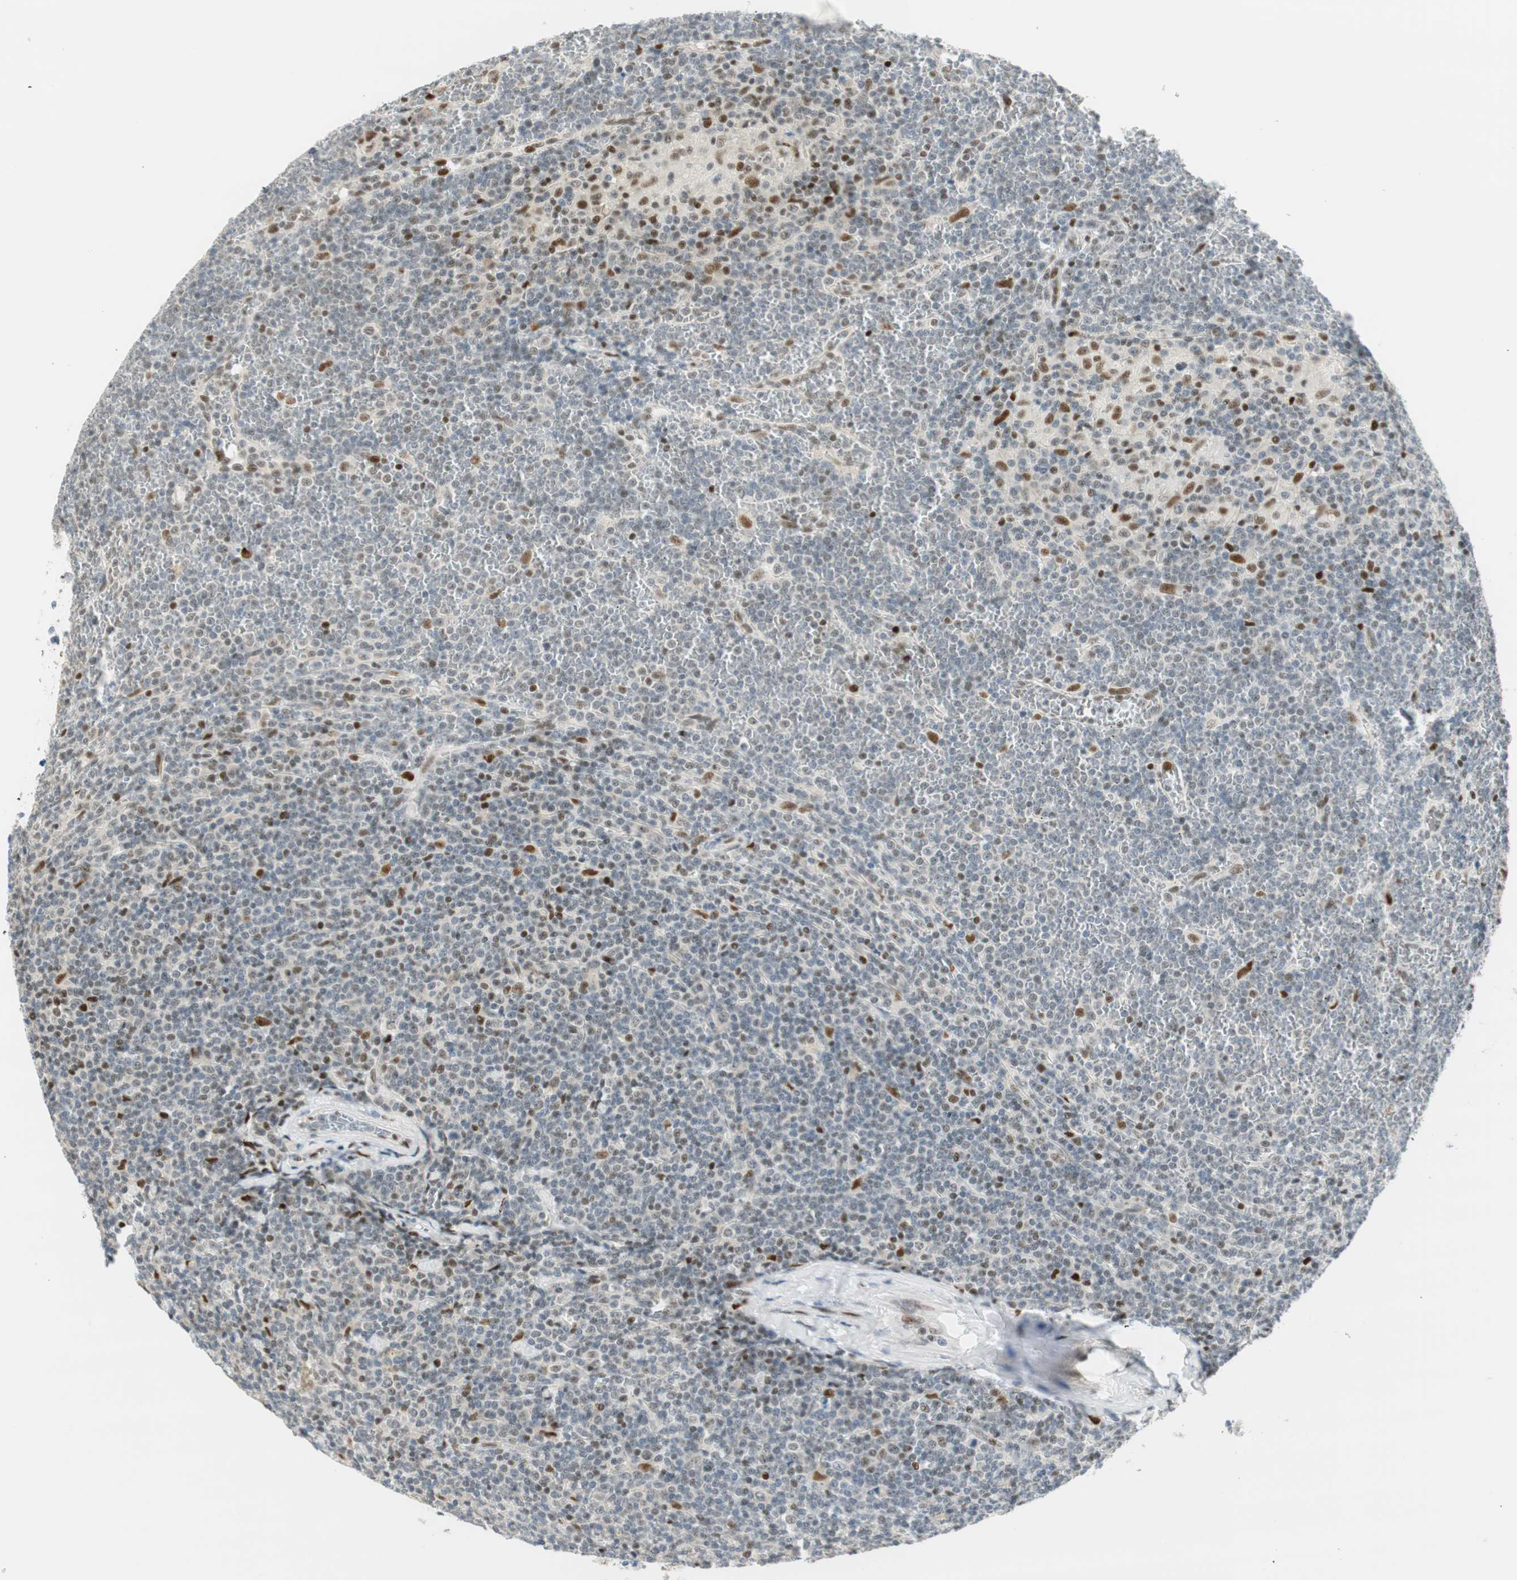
{"staining": {"intensity": "weak", "quantity": "<25%", "location": "nuclear"}, "tissue": "lymphoma", "cell_type": "Tumor cells", "image_type": "cancer", "snomed": [{"axis": "morphology", "description": "Malignant lymphoma, non-Hodgkin's type, Low grade"}, {"axis": "topography", "description": "Spleen"}], "caption": "High magnification brightfield microscopy of lymphoma stained with DAB (brown) and counterstained with hematoxylin (blue): tumor cells show no significant positivity.", "gene": "MSX2", "patient": {"sex": "female", "age": 19}}